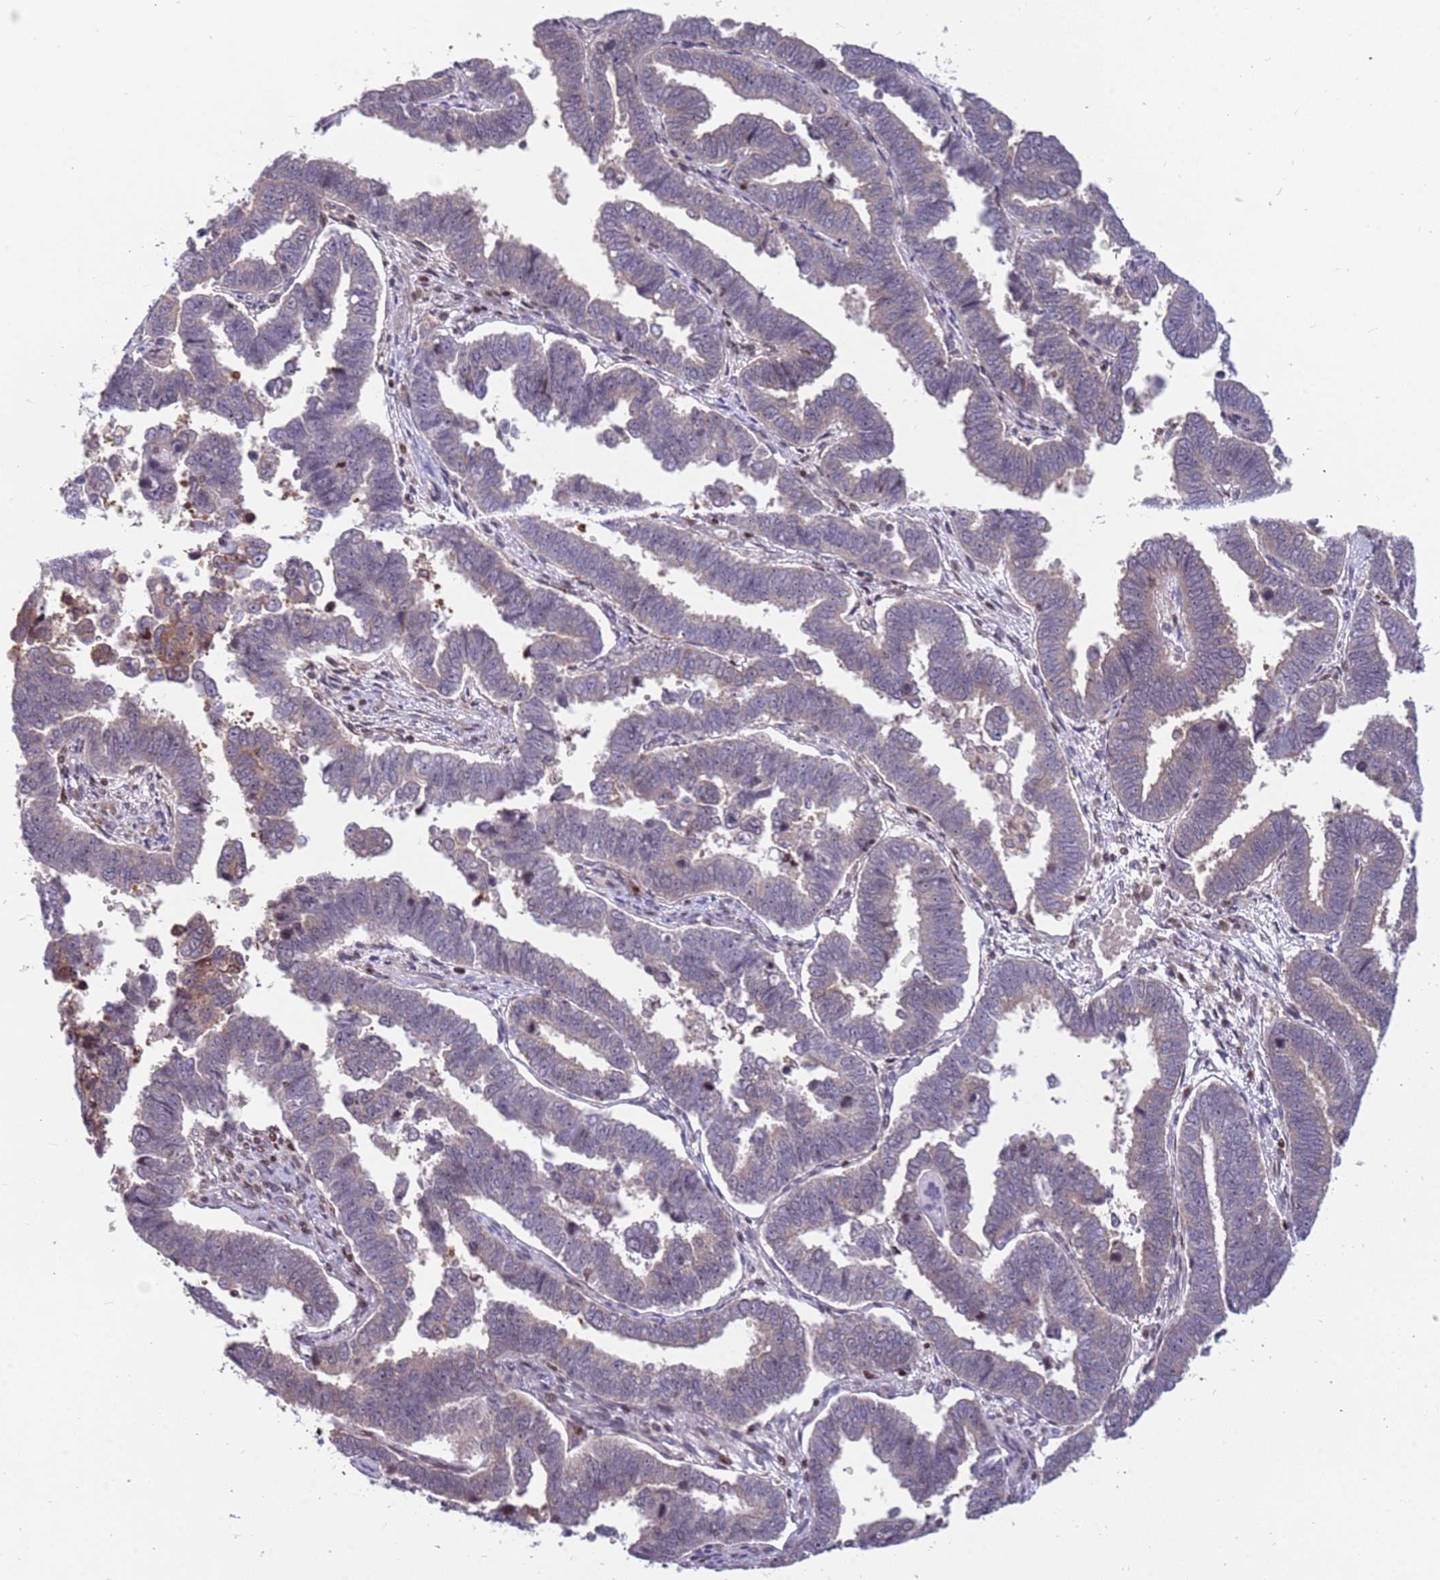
{"staining": {"intensity": "negative", "quantity": "none", "location": "none"}, "tissue": "endometrial cancer", "cell_type": "Tumor cells", "image_type": "cancer", "snomed": [{"axis": "morphology", "description": "Adenocarcinoma, NOS"}, {"axis": "topography", "description": "Endometrium"}], "caption": "There is no significant staining in tumor cells of endometrial cancer (adenocarcinoma). The staining is performed using DAB (3,3'-diaminobenzidine) brown chromogen with nuclei counter-stained in using hematoxylin.", "gene": "ARHGEF5", "patient": {"sex": "female", "age": 75}}